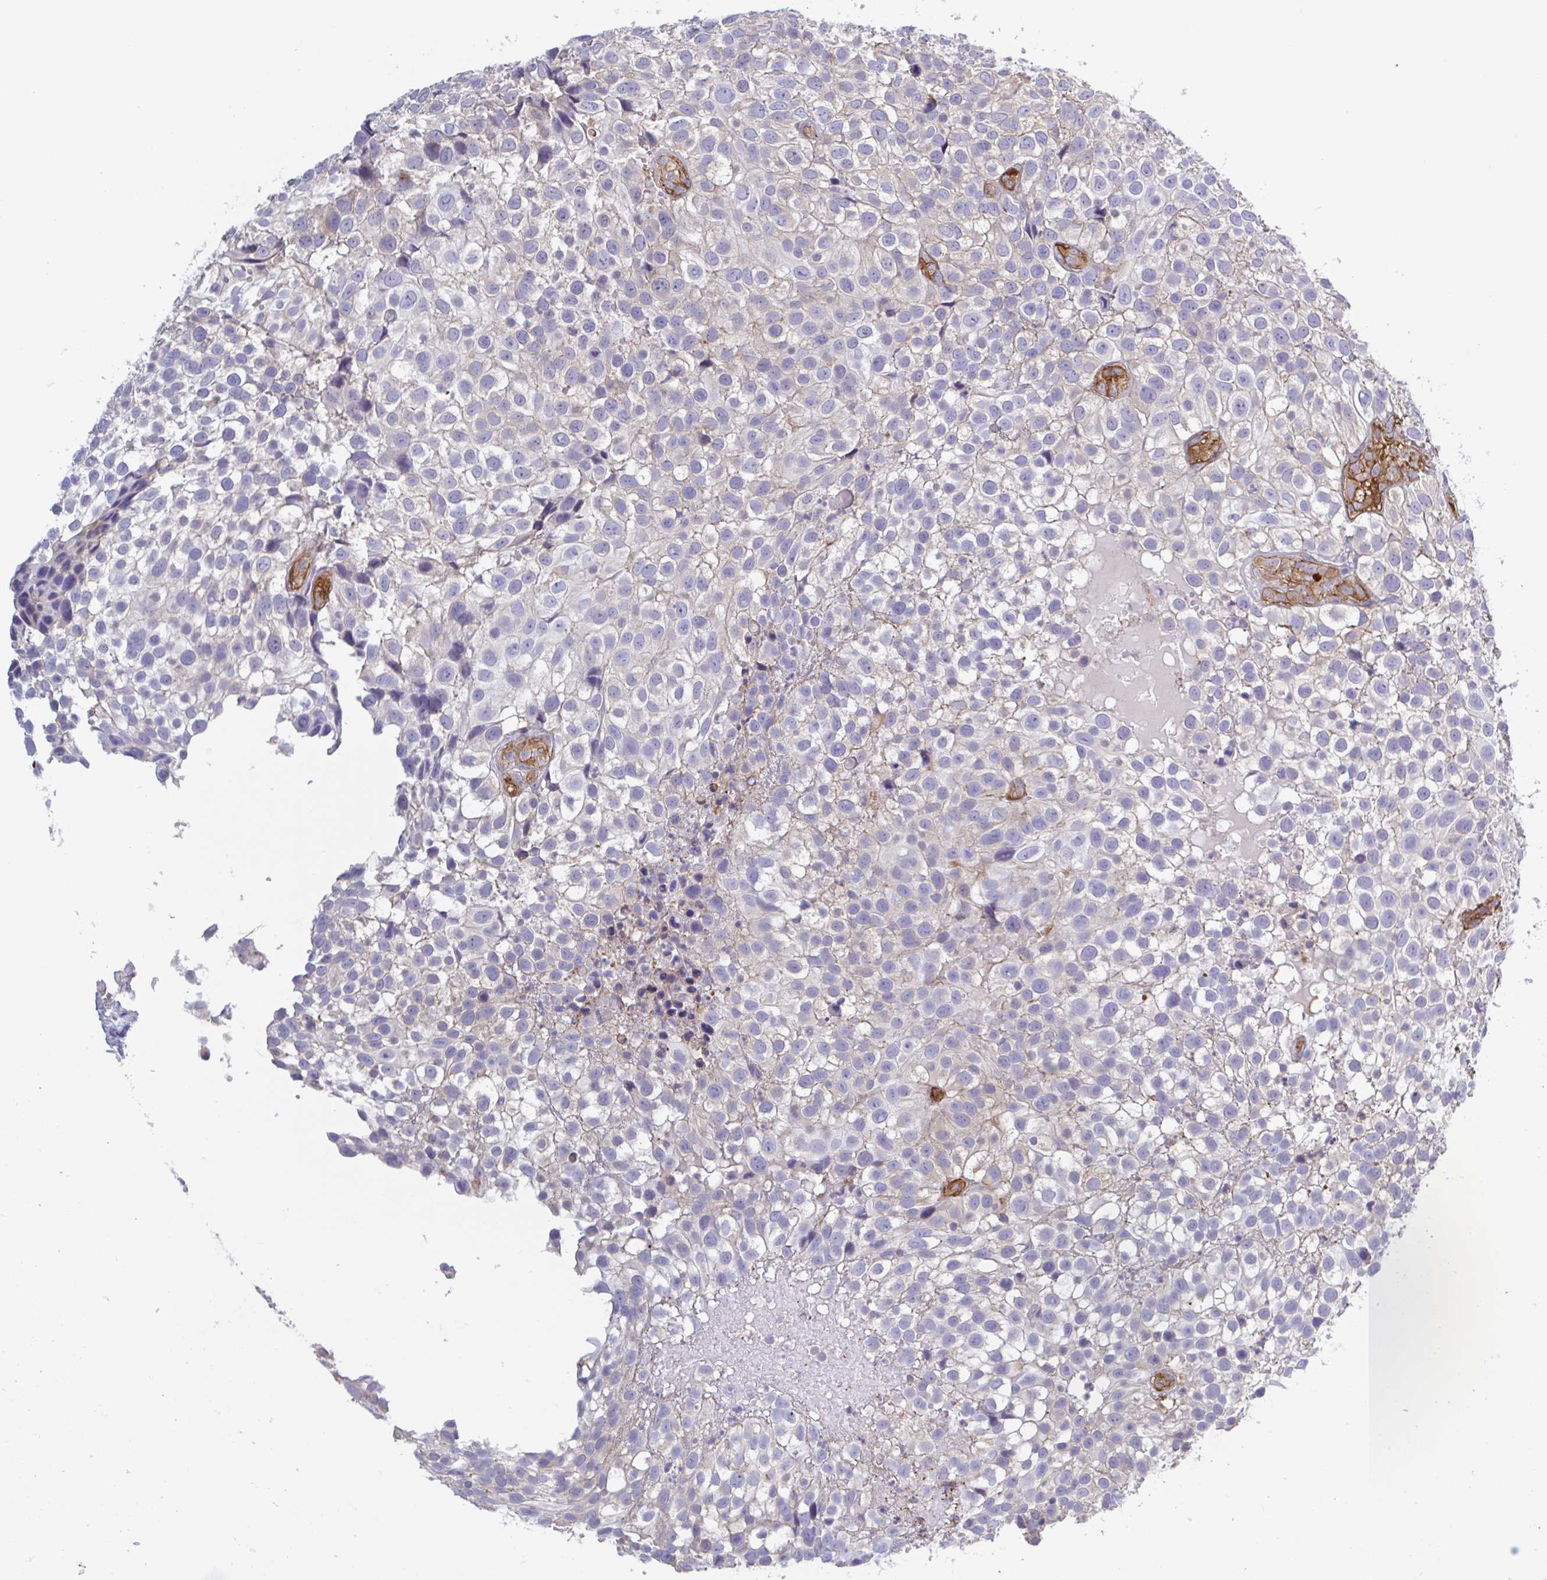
{"staining": {"intensity": "negative", "quantity": "none", "location": "none"}, "tissue": "urothelial cancer", "cell_type": "Tumor cells", "image_type": "cancer", "snomed": [{"axis": "morphology", "description": "Urothelial carcinoma, High grade"}, {"axis": "topography", "description": "Urinary bladder"}], "caption": "Immunohistochemistry photomicrograph of neoplastic tissue: human high-grade urothelial carcinoma stained with DAB exhibits no significant protein positivity in tumor cells.", "gene": "SHISA7", "patient": {"sex": "male", "age": 56}}